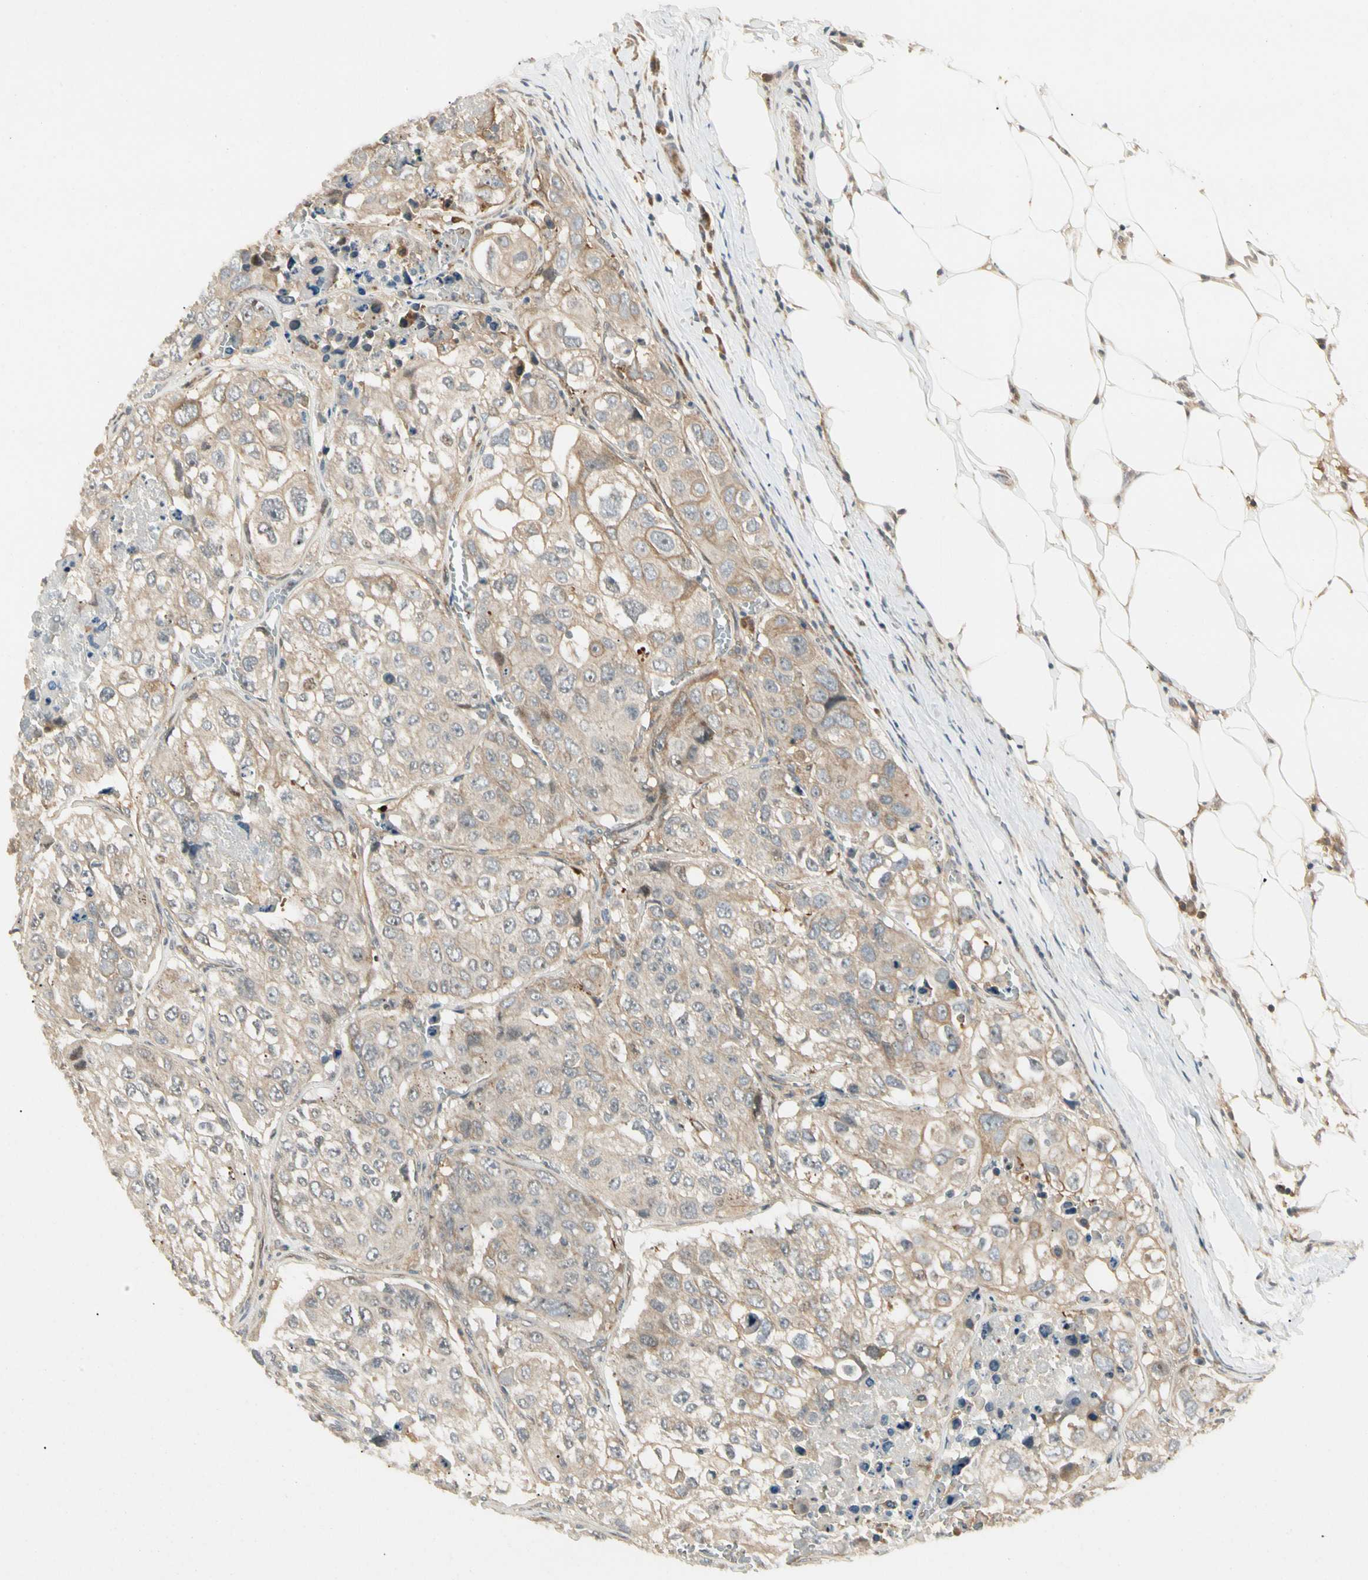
{"staining": {"intensity": "negative", "quantity": "none", "location": "none"}, "tissue": "urothelial cancer", "cell_type": "Tumor cells", "image_type": "cancer", "snomed": [{"axis": "morphology", "description": "Urothelial carcinoma, High grade"}, {"axis": "topography", "description": "Lymph node"}, {"axis": "topography", "description": "Urinary bladder"}], "caption": "IHC photomicrograph of neoplastic tissue: human urothelial cancer stained with DAB (3,3'-diaminobenzidine) shows no significant protein staining in tumor cells.", "gene": "FNDC3B", "patient": {"sex": "male", "age": 51}}